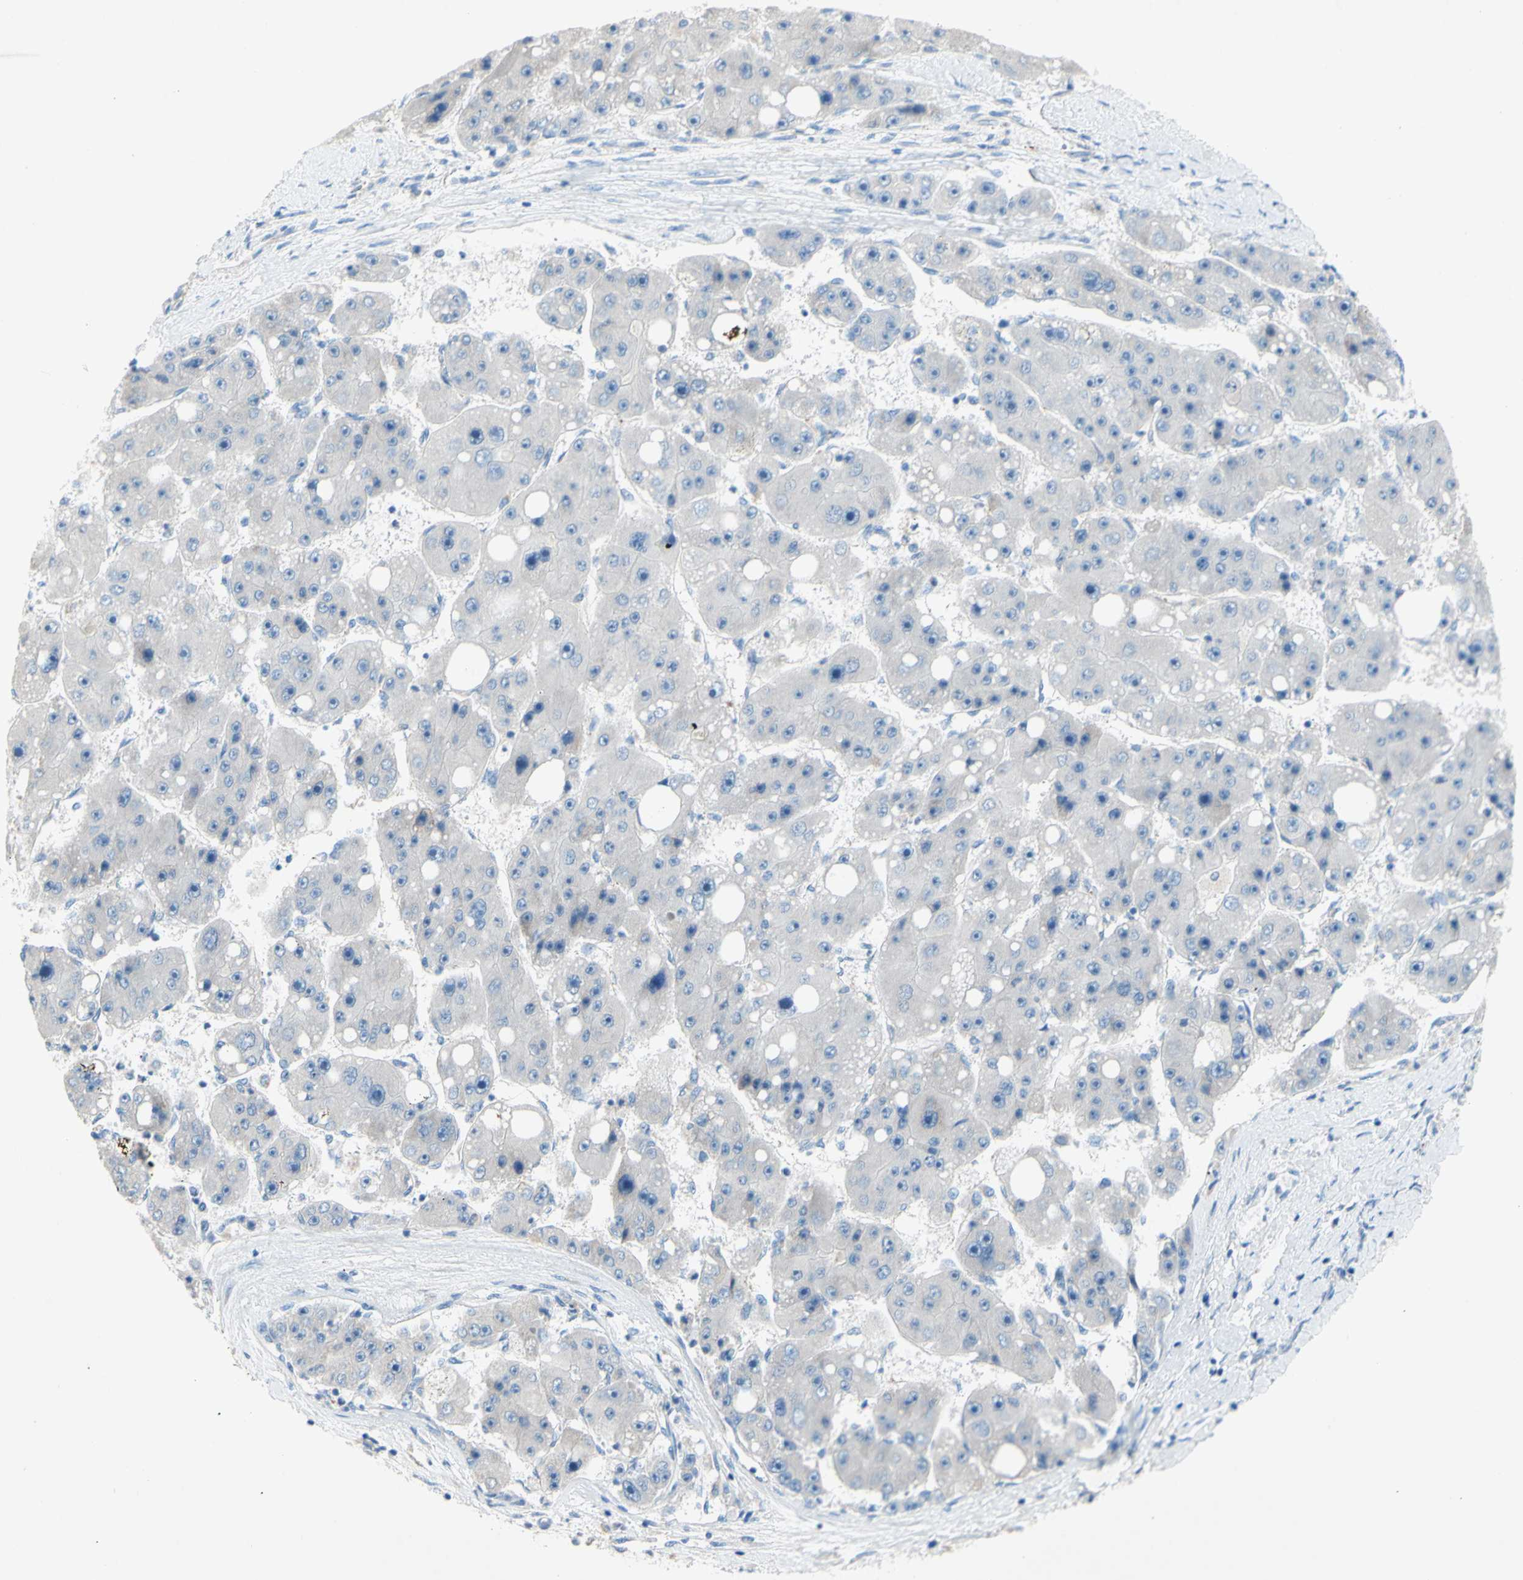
{"staining": {"intensity": "negative", "quantity": "none", "location": "none"}, "tissue": "liver cancer", "cell_type": "Tumor cells", "image_type": "cancer", "snomed": [{"axis": "morphology", "description": "Carcinoma, Hepatocellular, NOS"}, {"axis": "topography", "description": "Liver"}], "caption": "Immunohistochemical staining of human liver cancer reveals no significant expression in tumor cells.", "gene": "TMIGD2", "patient": {"sex": "female", "age": 61}}